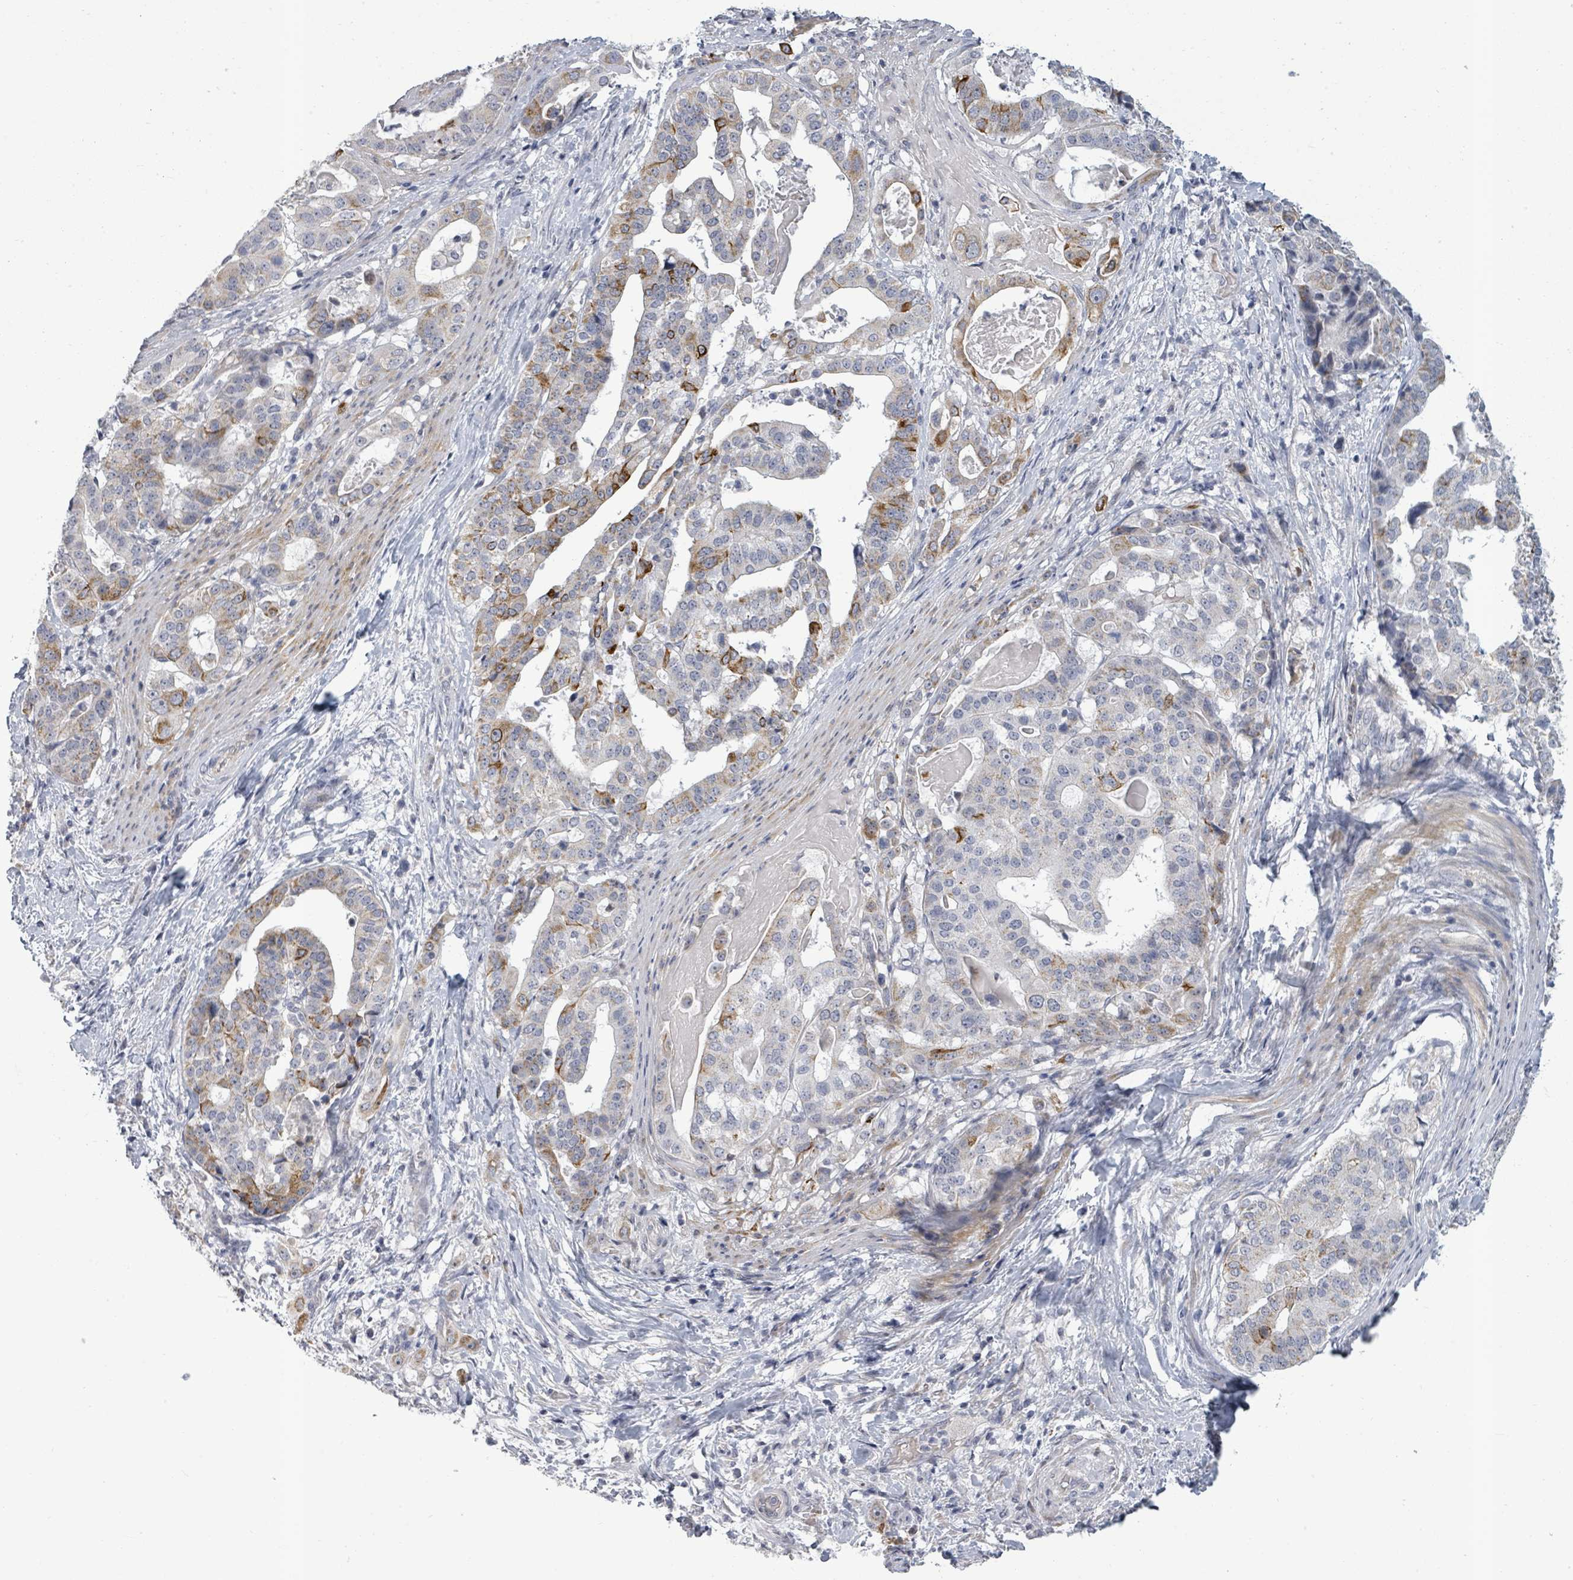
{"staining": {"intensity": "moderate", "quantity": "<25%", "location": "cytoplasmic/membranous"}, "tissue": "stomach cancer", "cell_type": "Tumor cells", "image_type": "cancer", "snomed": [{"axis": "morphology", "description": "Adenocarcinoma, NOS"}, {"axis": "topography", "description": "Stomach"}], "caption": "Stomach cancer (adenocarcinoma) stained for a protein (brown) reveals moderate cytoplasmic/membranous positive expression in approximately <25% of tumor cells.", "gene": "PTPN20", "patient": {"sex": "male", "age": 48}}